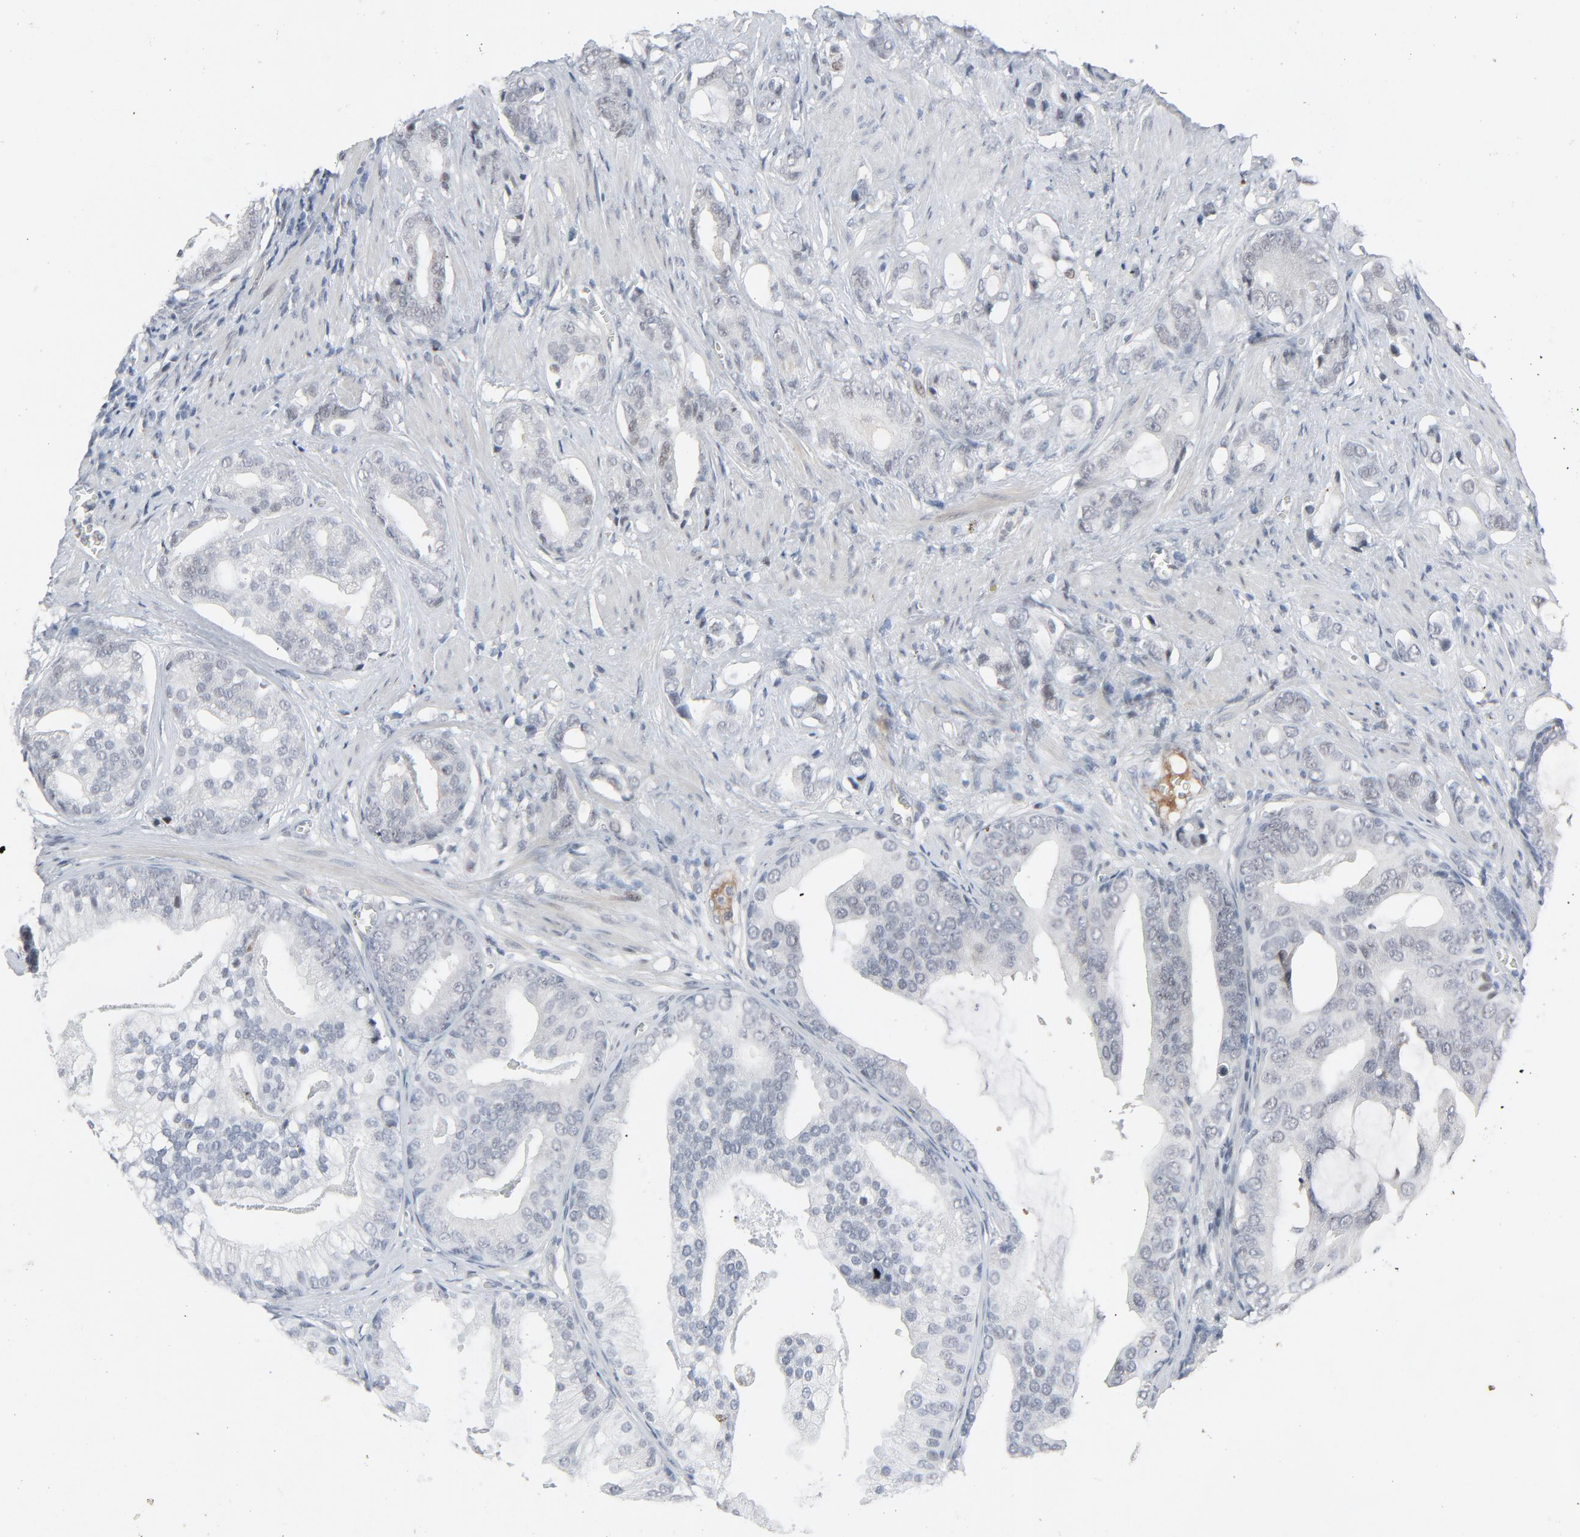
{"staining": {"intensity": "negative", "quantity": "none", "location": "none"}, "tissue": "prostate cancer", "cell_type": "Tumor cells", "image_type": "cancer", "snomed": [{"axis": "morphology", "description": "Adenocarcinoma, Low grade"}, {"axis": "topography", "description": "Prostate"}], "caption": "Immunohistochemistry (IHC) photomicrograph of low-grade adenocarcinoma (prostate) stained for a protein (brown), which demonstrates no staining in tumor cells.", "gene": "FSCB", "patient": {"sex": "male", "age": 58}}